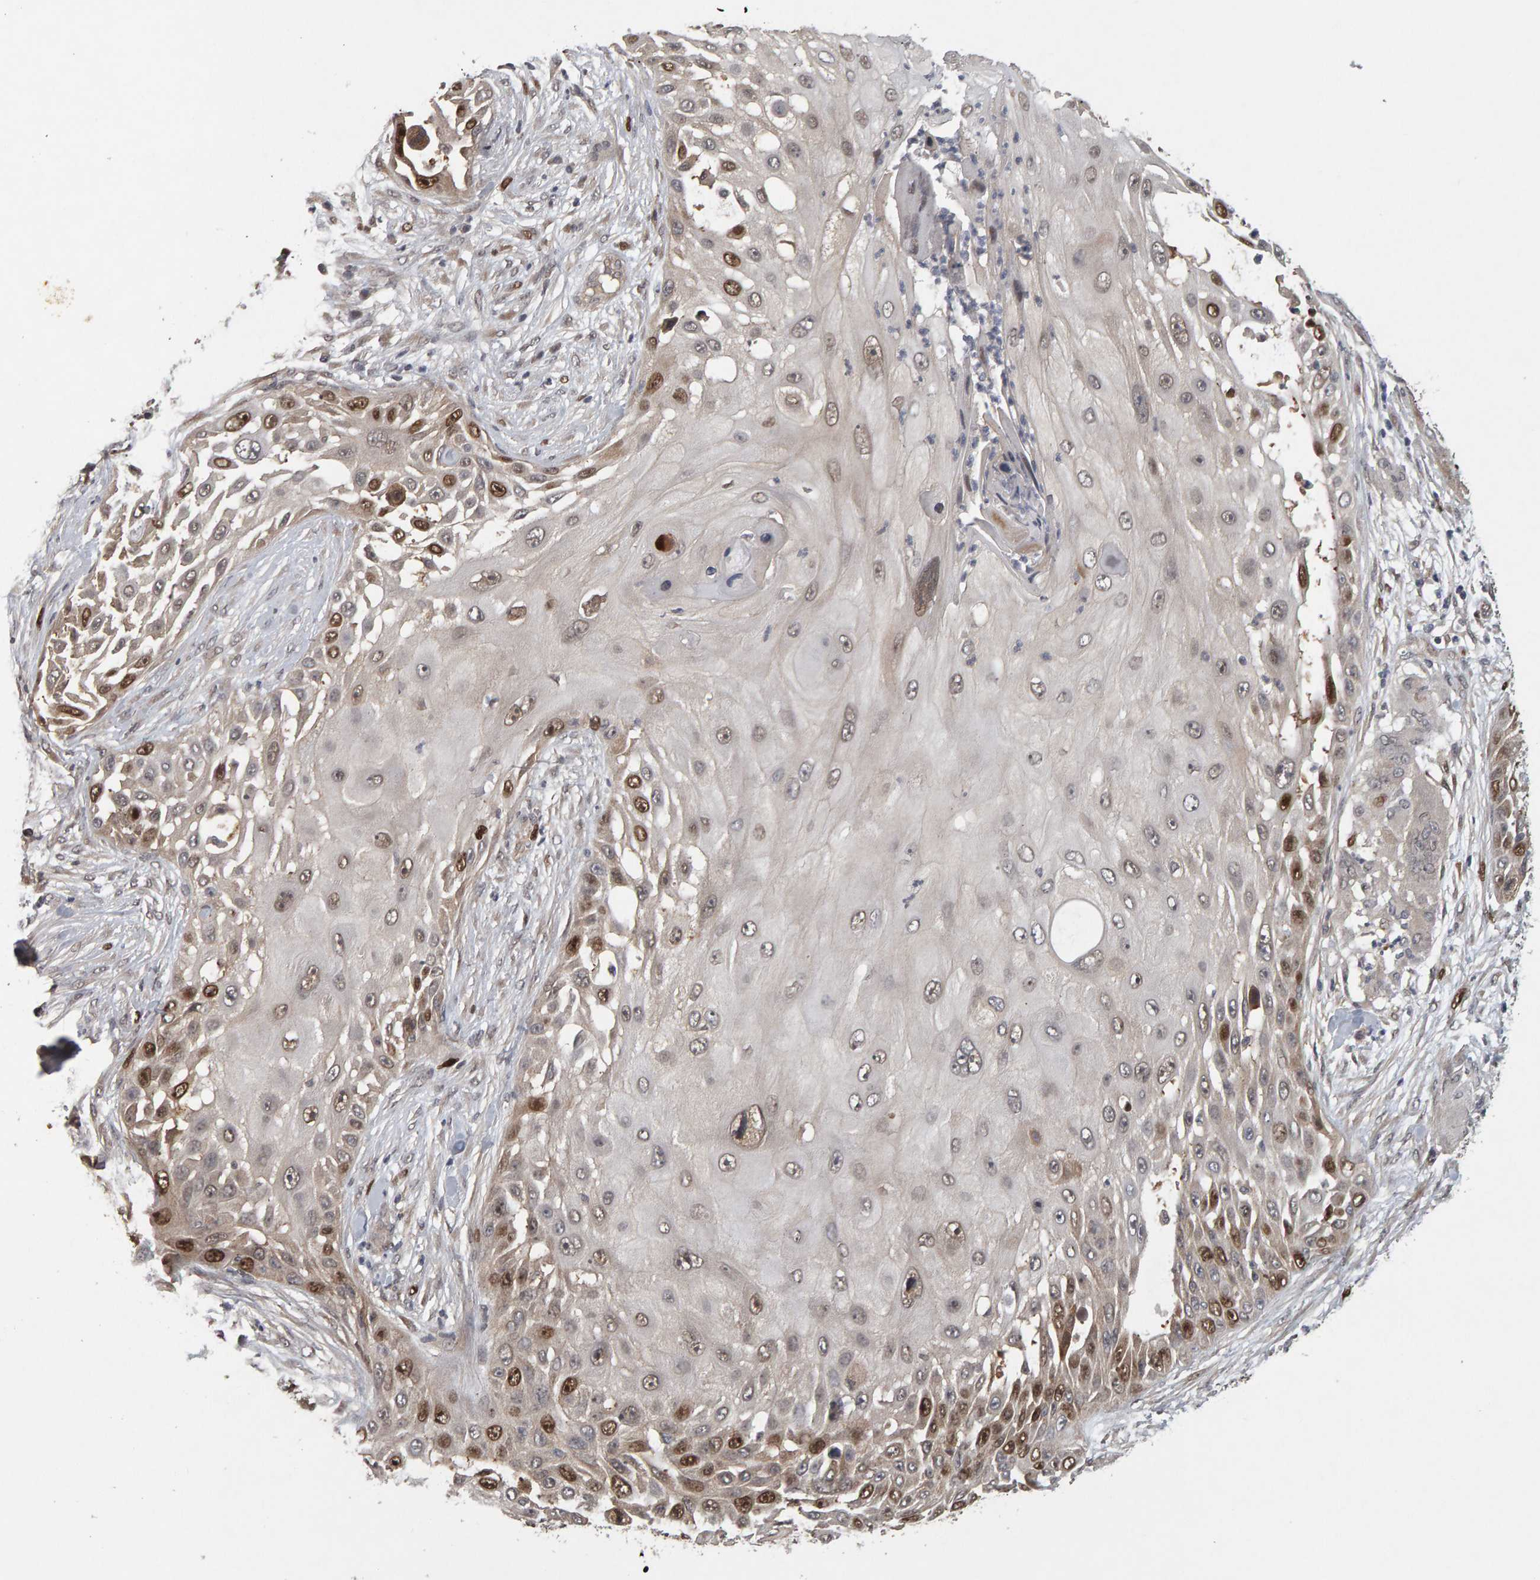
{"staining": {"intensity": "strong", "quantity": "25%-75%", "location": "nuclear"}, "tissue": "skin cancer", "cell_type": "Tumor cells", "image_type": "cancer", "snomed": [{"axis": "morphology", "description": "Squamous cell carcinoma, NOS"}, {"axis": "topography", "description": "Skin"}], "caption": "Skin cancer stained with a protein marker displays strong staining in tumor cells.", "gene": "CDCA5", "patient": {"sex": "female", "age": 44}}